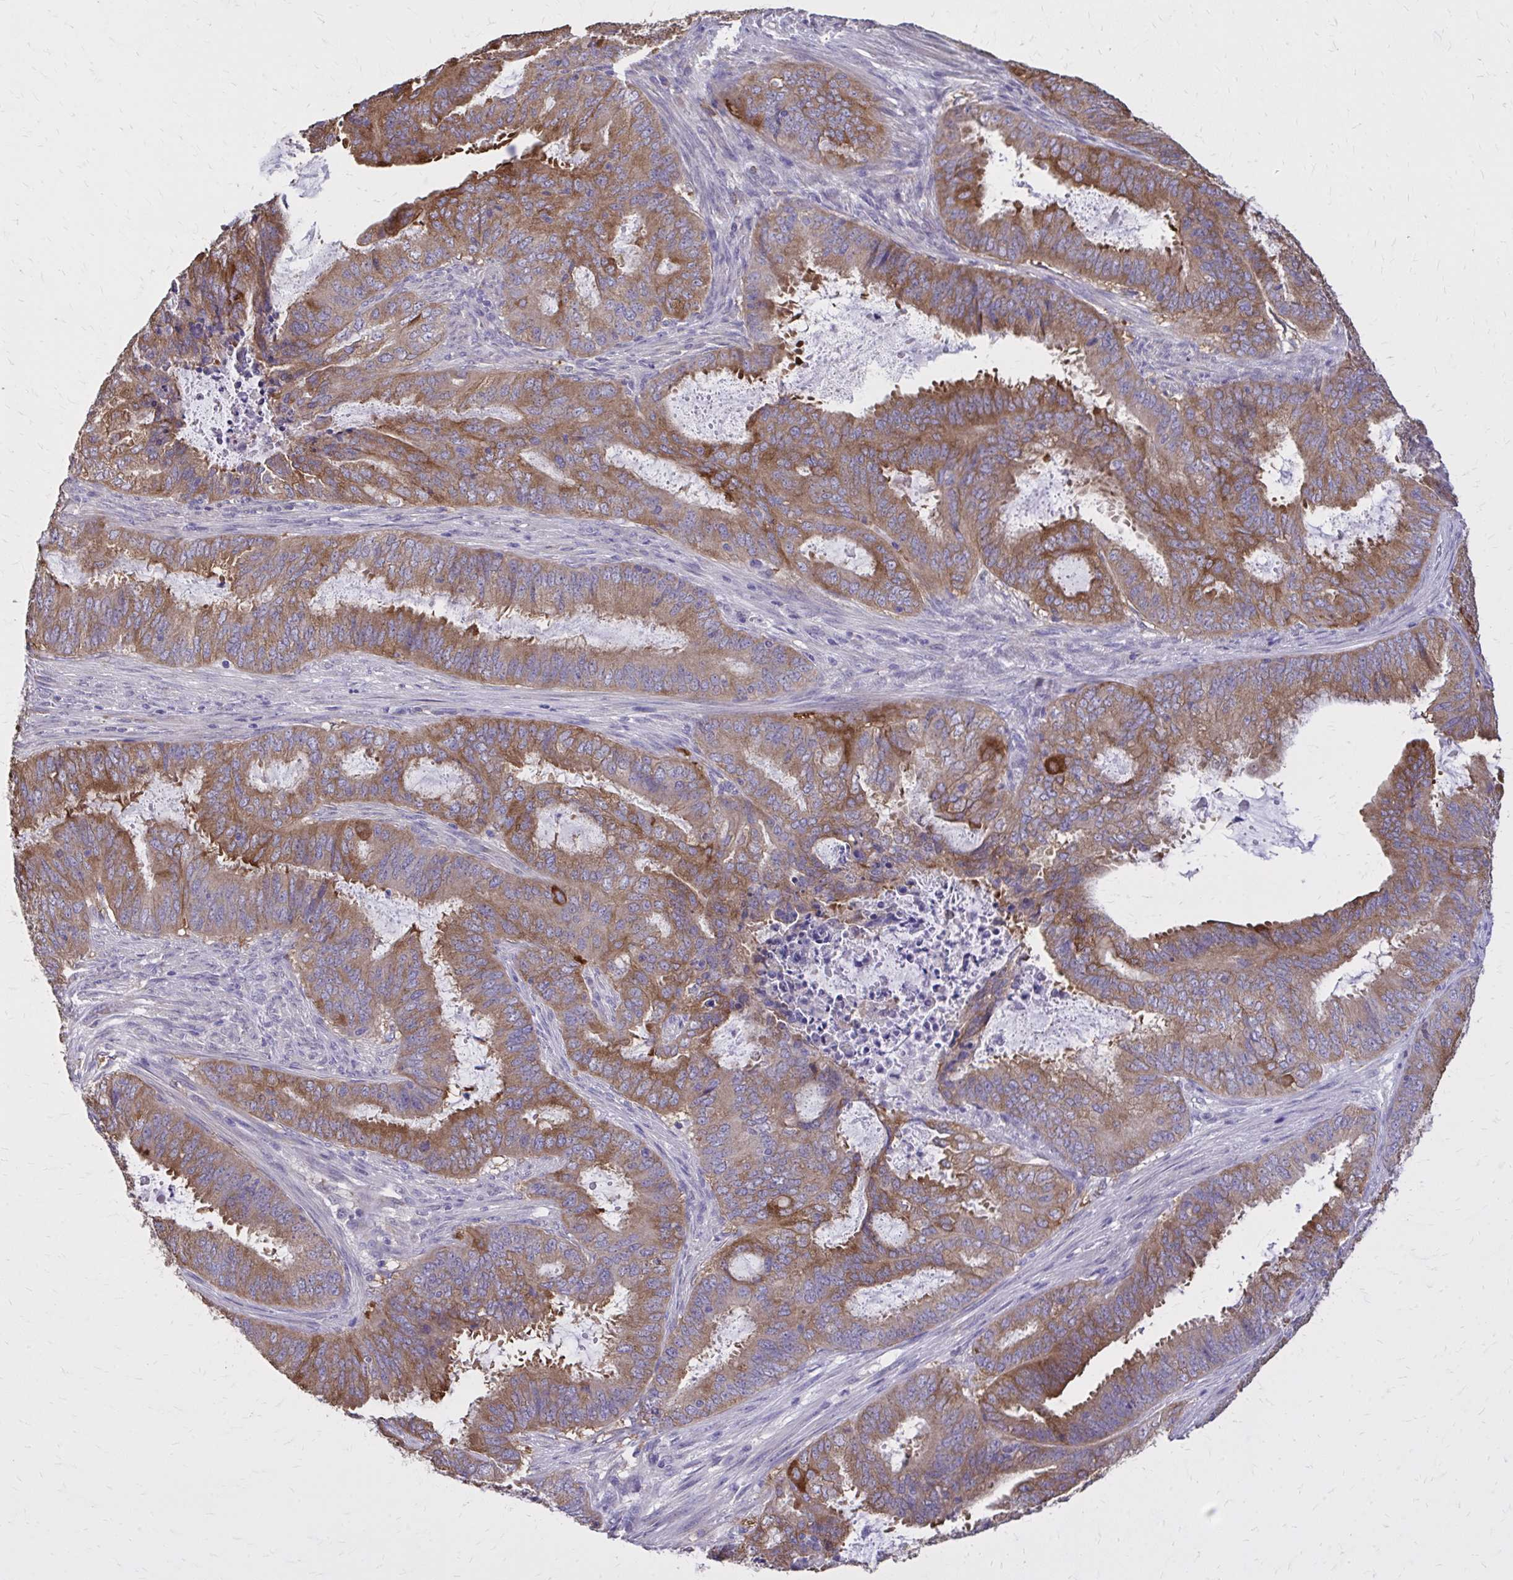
{"staining": {"intensity": "strong", "quantity": ">75%", "location": "cytoplasmic/membranous"}, "tissue": "endometrial cancer", "cell_type": "Tumor cells", "image_type": "cancer", "snomed": [{"axis": "morphology", "description": "Adenocarcinoma, NOS"}, {"axis": "topography", "description": "Endometrium"}], "caption": "Tumor cells exhibit strong cytoplasmic/membranous positivity in about >75% of cells in endometrial cancer (adenocarcinoma).", "gene": "EPB41L1", "patient": {"sex": "female", "age": 51}}